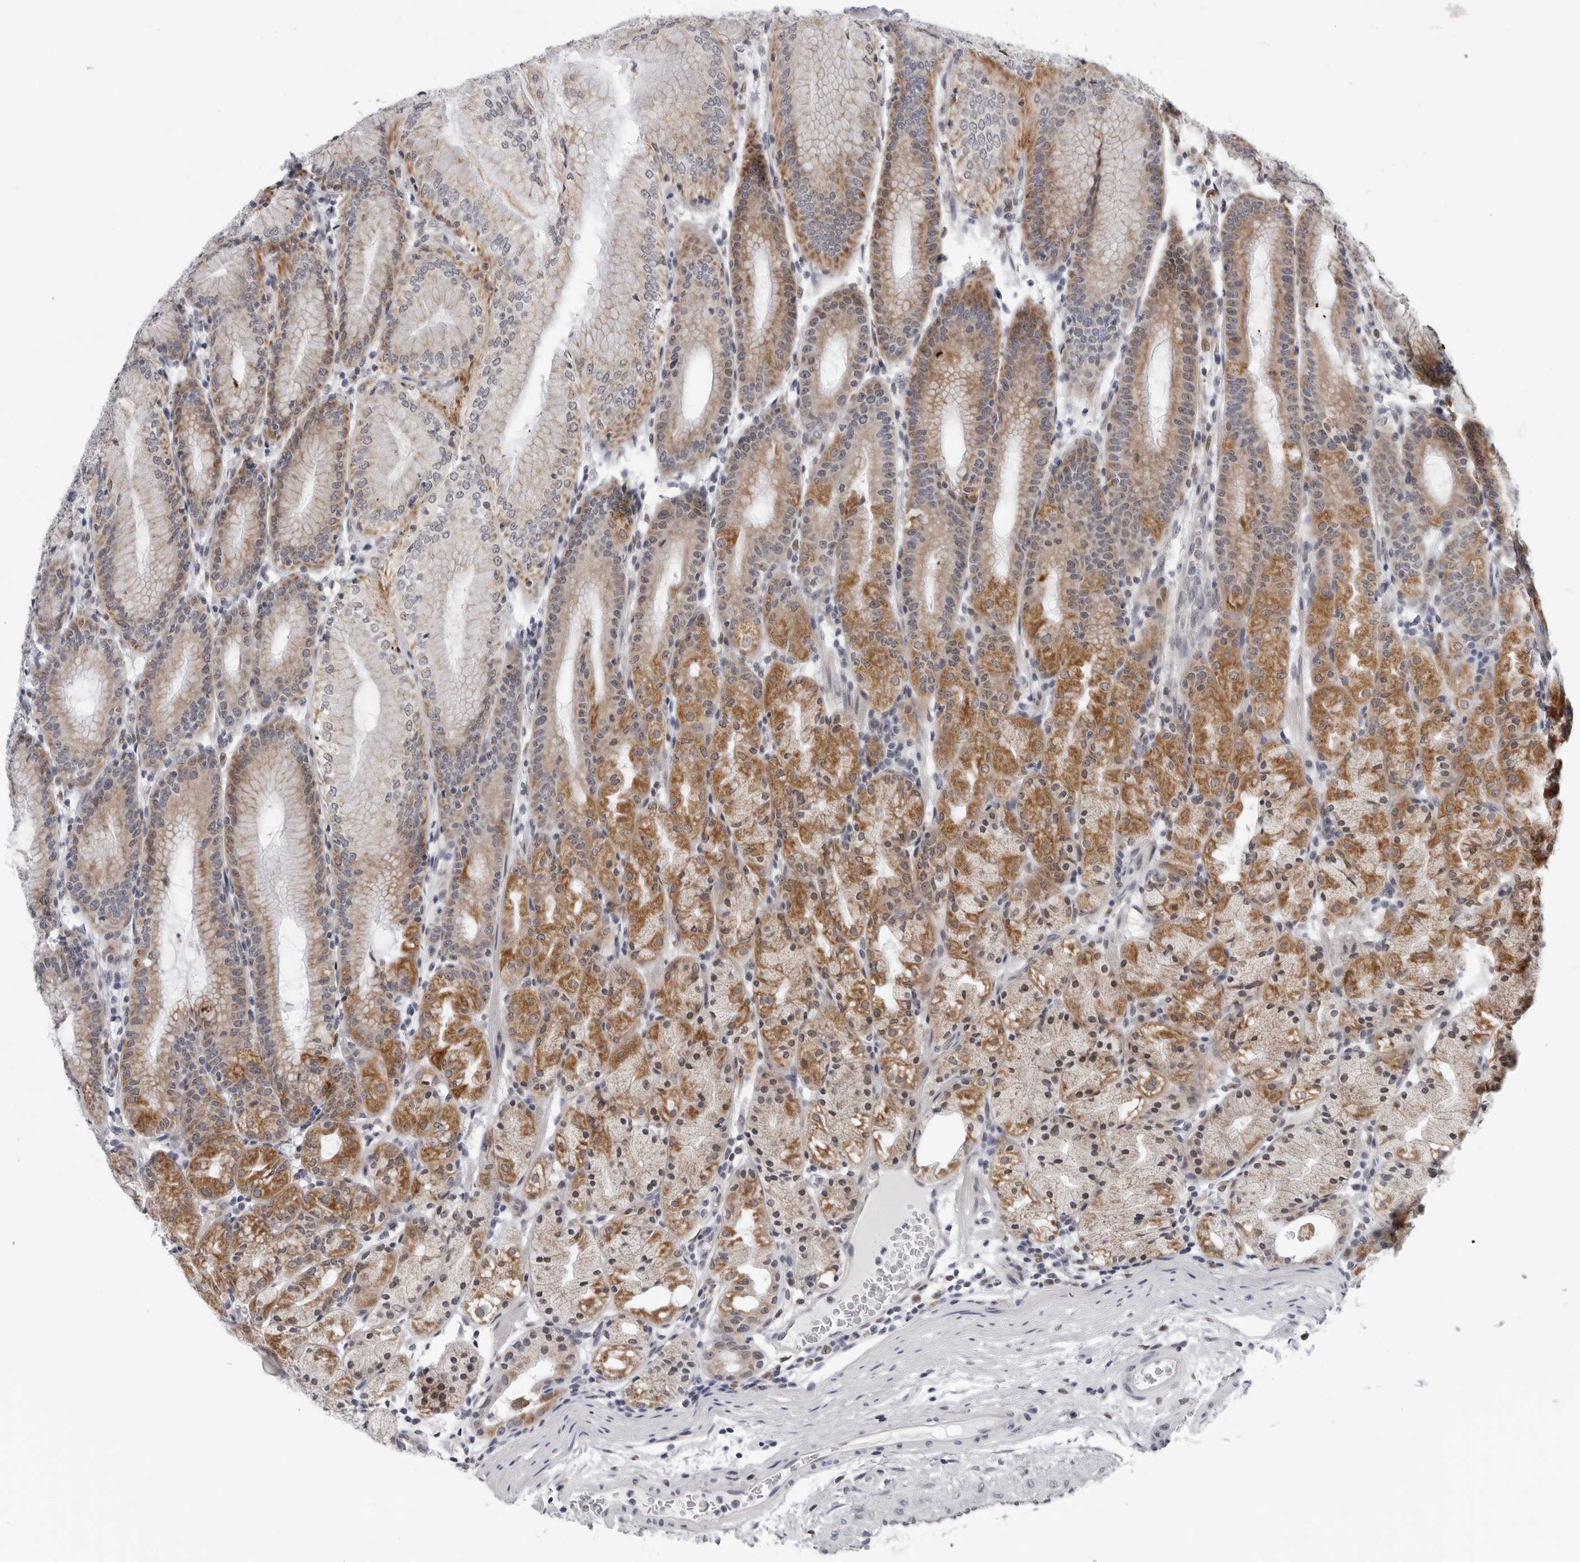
{"staining": {"intensity": "moderate", "quantity": "25%-75%", "location": "cytoplasmic/membranous"}, "tissue": "stomach", "cell_type": "Glandular cells", "image_type": "normal", "snomed": [{"axis": "morphology", "description": "Normal tissue, NOS"}, {"axis": "topography", "description": "Stomach, upper"}], "caption": "Immunohistochemistry micrograph of normal stomach: human stomach stained using IHC shows medium levels of moderate protein expression localized specifically in the cytoplasmic/membranous of glandular cells, appearing as a cytoplasmic/membranous brown color.", "gene": "CPT2", "patient": {"sex": "male", "age": 48}}